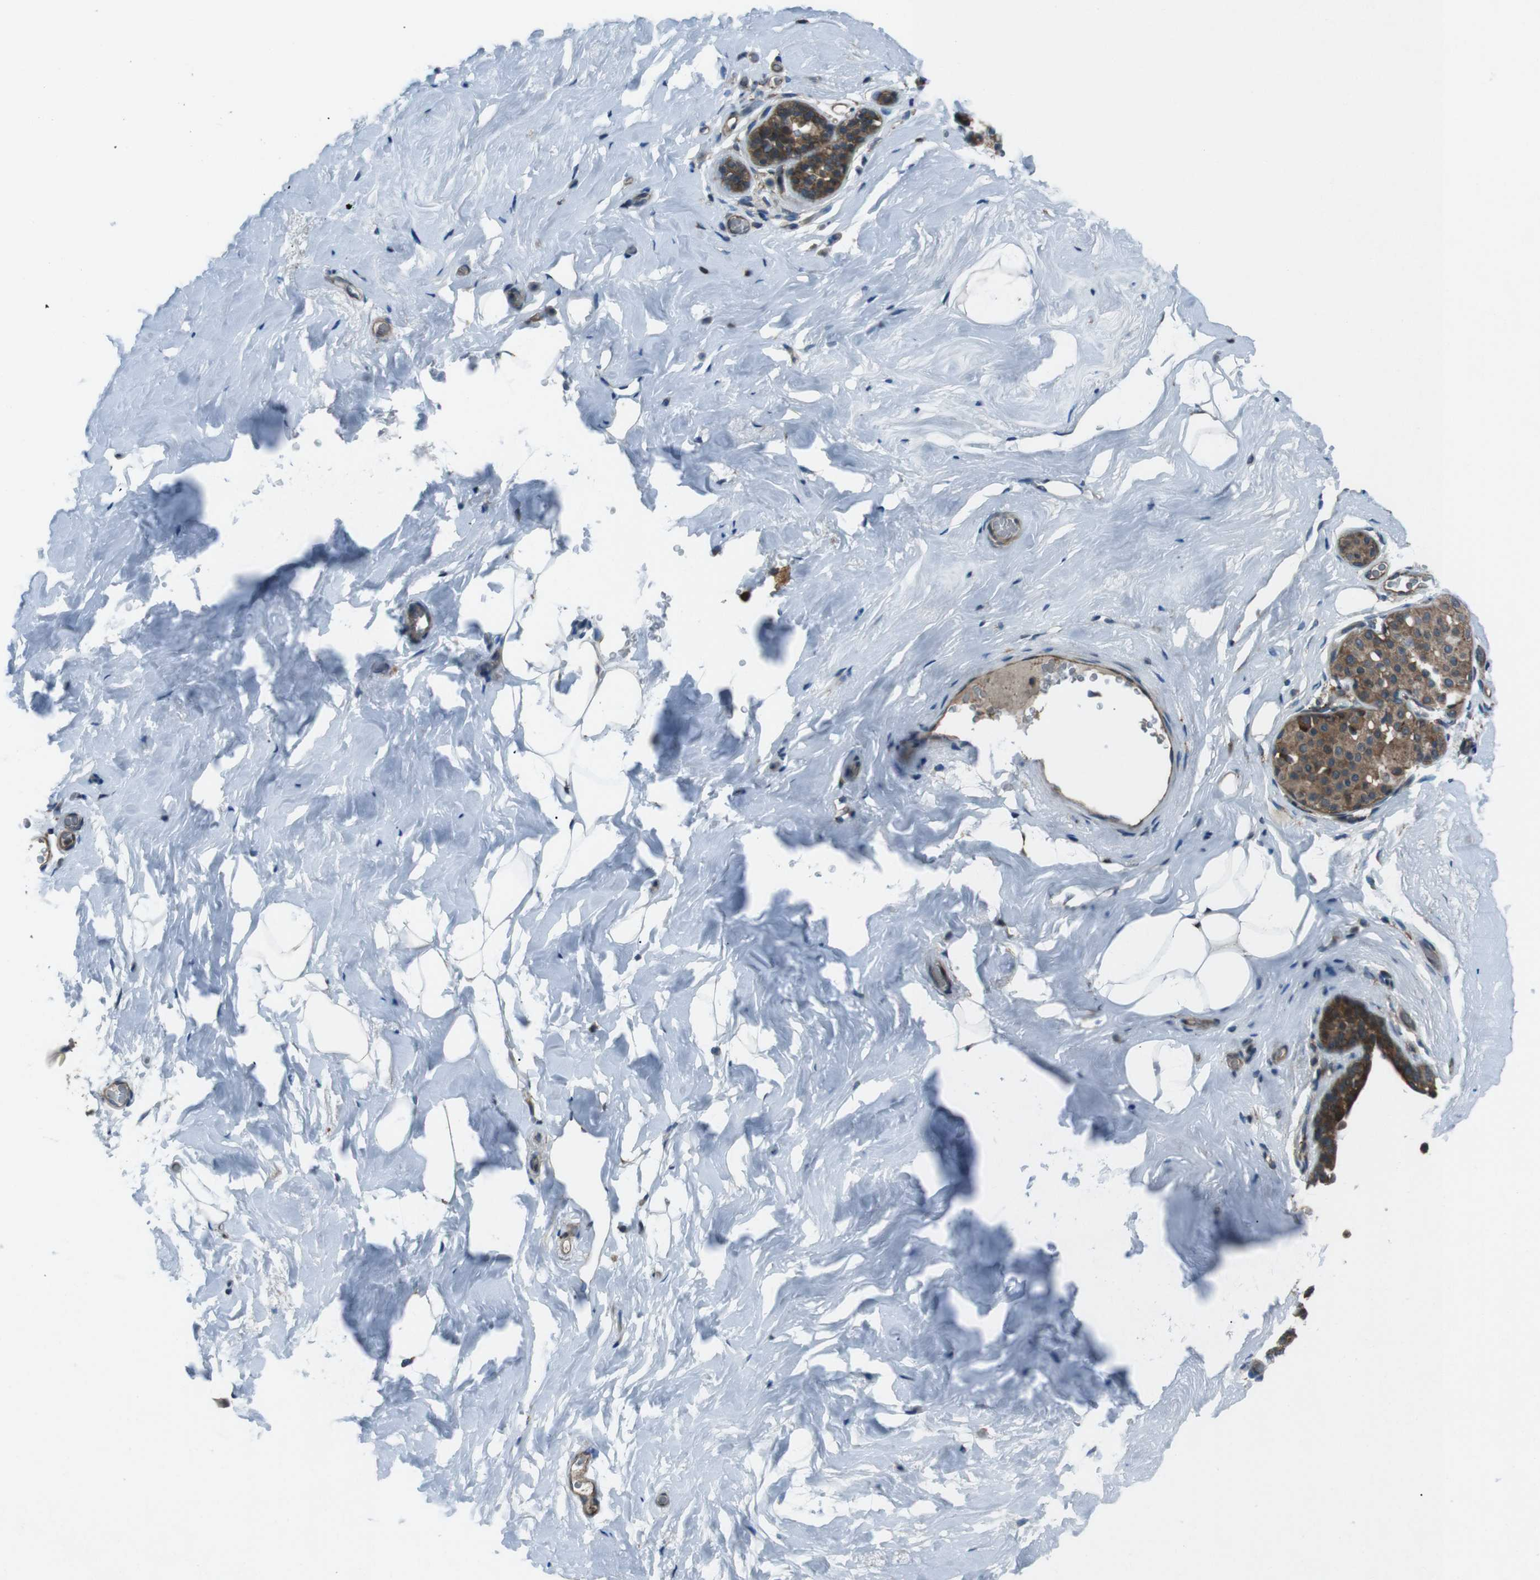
{"staining": {"intensity": "negative", "quantity": "none", "location": "none"}, "tissue": "breast", "cell_type": "Adipocytes", "image_type": "normal", "snomed": [{"axis": "morphology", "description": "Normal tissue, NOS"}, {"axis": "topography", "description": "Breast"}], "caption": "This is an immunohistochemistry (IHC) histopathology image of normal breast. There is no staining in adipocytes.", "gene": "SLC27A4", "patient": {"sex": "female", "age": 75}}